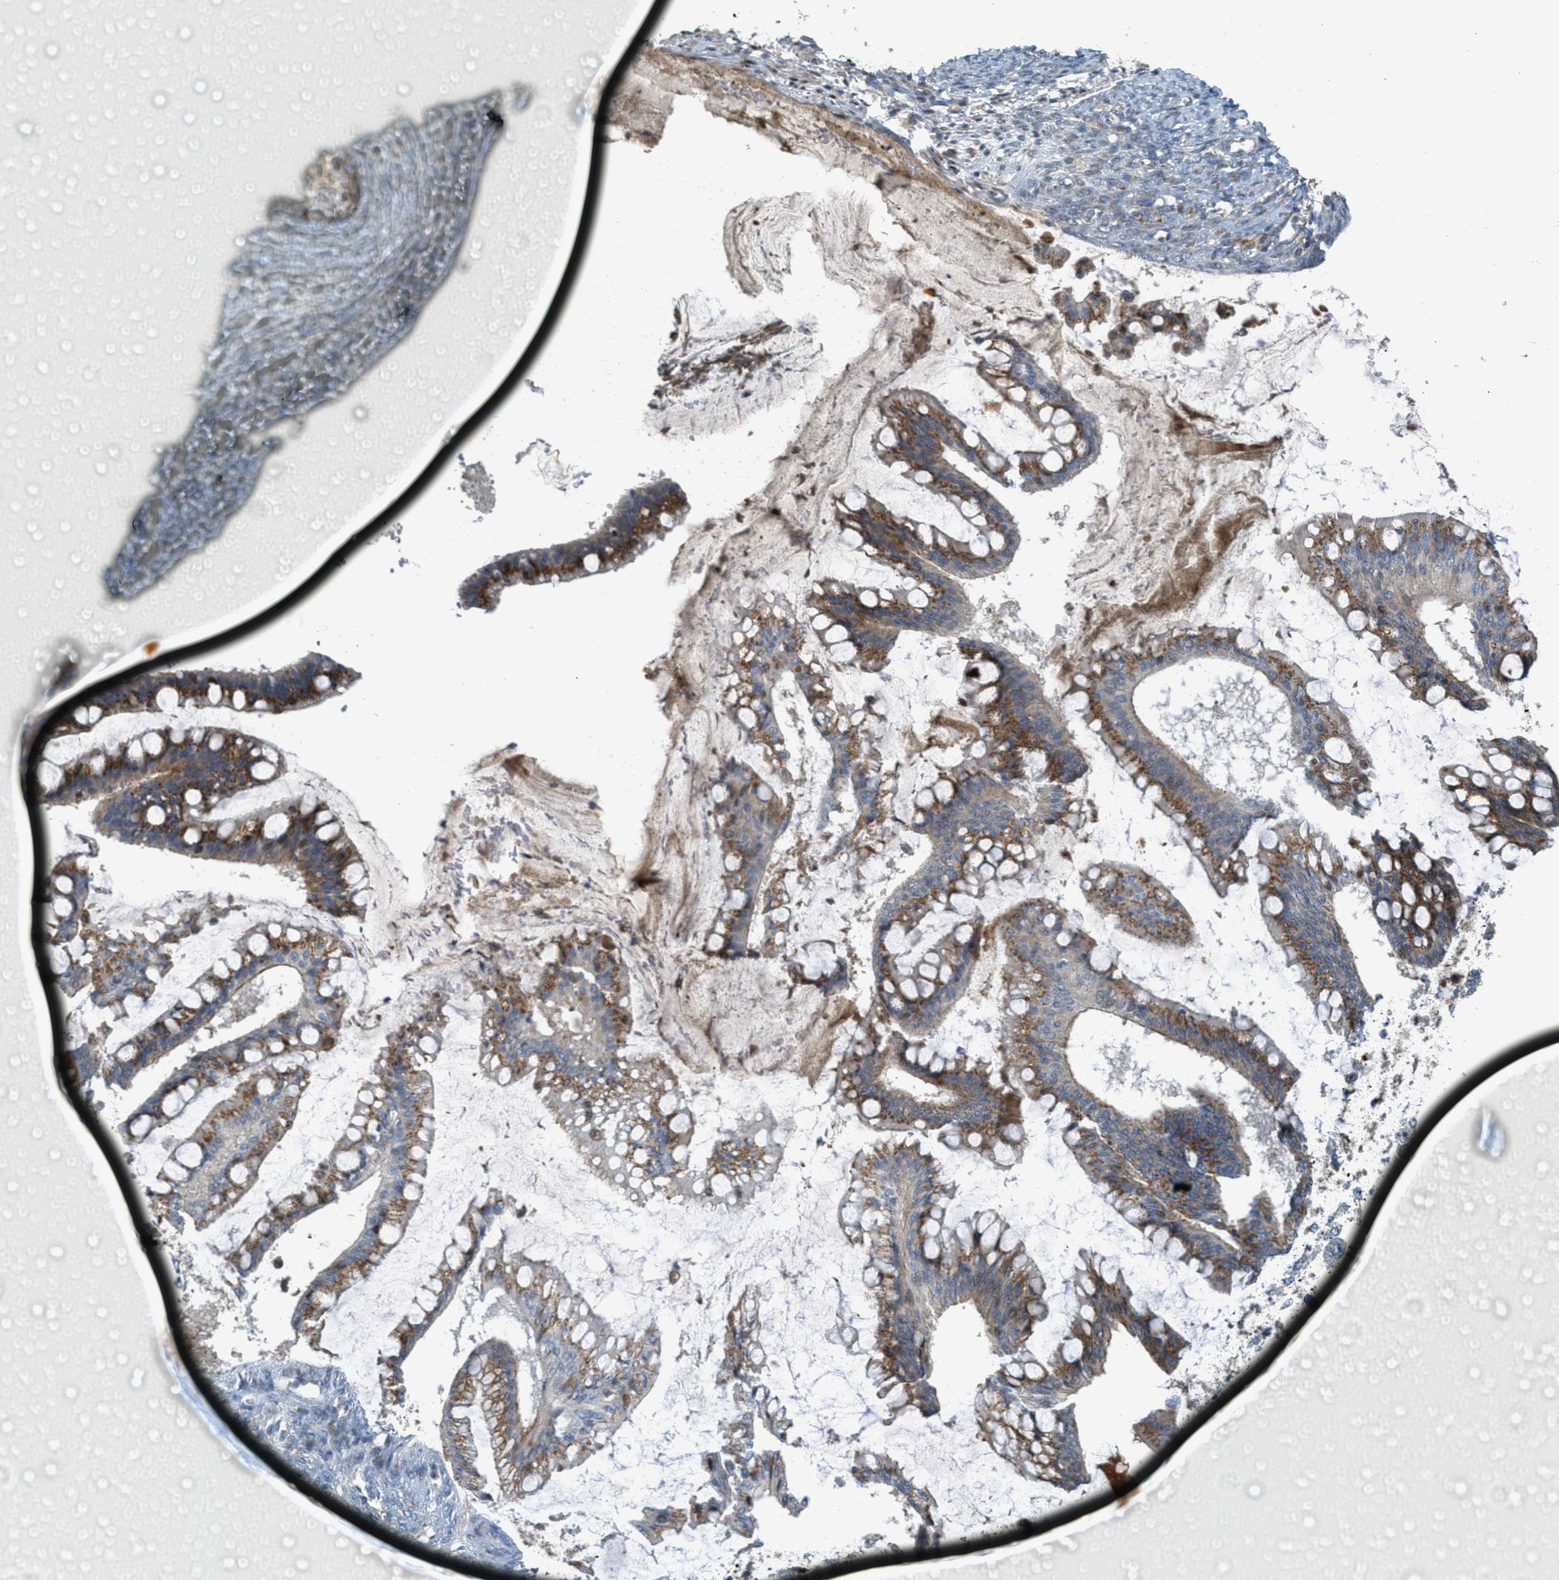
{"staining": {"intensity": "moderate", "quantity": ">75%", "location": "cytoplasmic/membranous"}, "tissue": "ovarian cancer", "cell_type": "Tumor cells", "image_type": "cancer", "snomed": [{"axis": "morphology", "description": "Cystadenocarcinoma, mucinous, NOS"}, {"axis": "topography", "description": "Ovary"}], "caption": "Brown immunohistochemical staining in human ovarian mucinous cystadenocarcinoma shows moderate cytoplasmic/membranous positivity in about >75% of tumor cells. (Stains: DAB in brown, nuclei in blue, Microscopy: brightfield microscopy at high magnification).", "gene": "ZFPL1", "patient": {"sex": "female", "age": 73}}